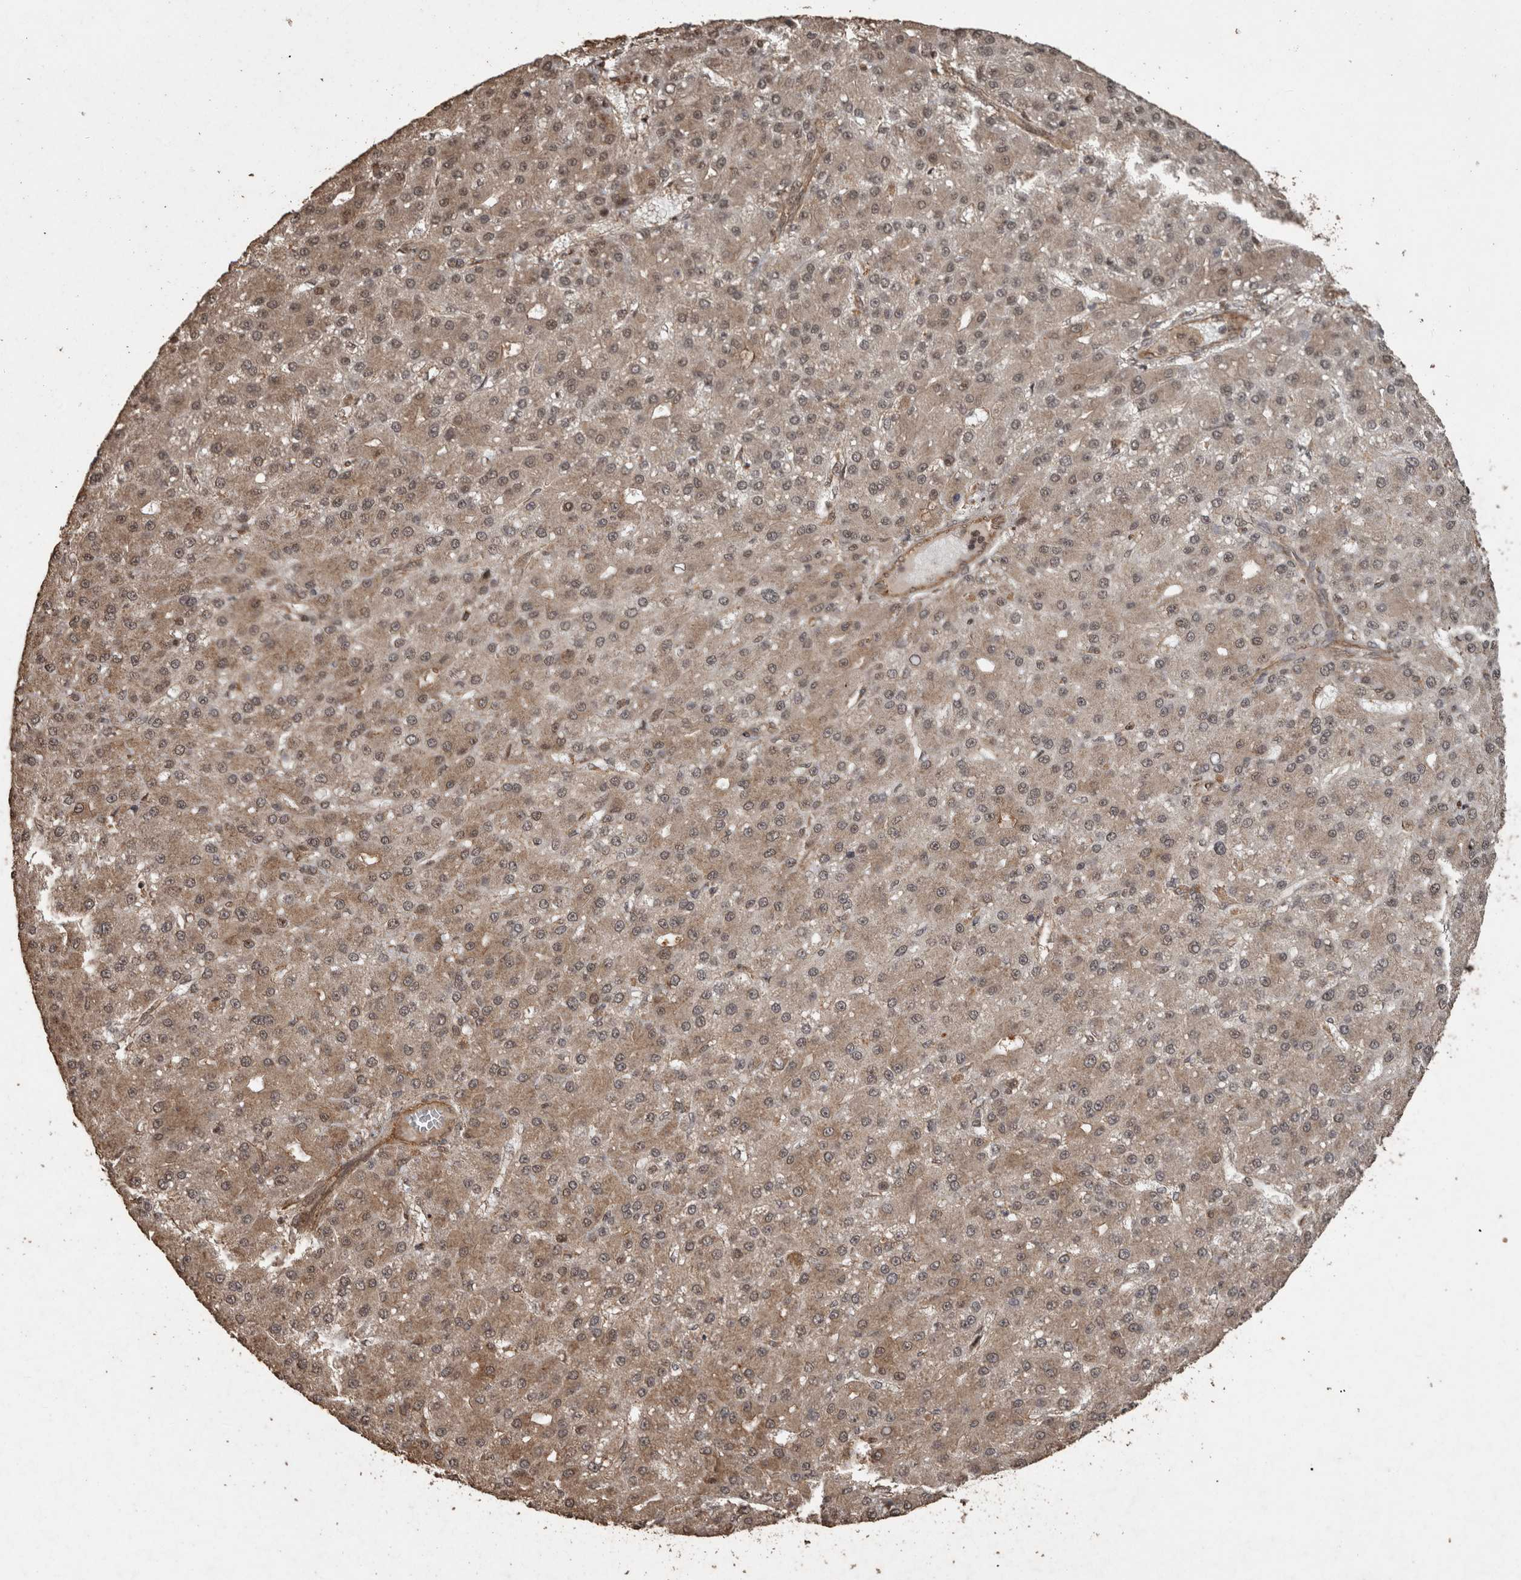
{"staining": {"intensity": "moderate", "quantity": ">75%", "location": "cytoplasmic/membranous,nuclear"}, "tissue": "liver cancer", "cell_type": "Tumor cells", "image_type": "cancer", "snomed": [{"axis": "morphology", "description": "Carcinoma, Hepatocellular, NOS"}, {"axis": "topography", "description": "Liver"}], "caption": "IHC of liver hepatocellular carcinoma displays medium levels of moderate cytoplasmic/membranous and nuclear staining in approximately >75% of tumor cells. The protein is shown in brown color, while the nuclei are stained blue.", "gene": "PINK1", "patient": {"sex": "male", "age": 67}}